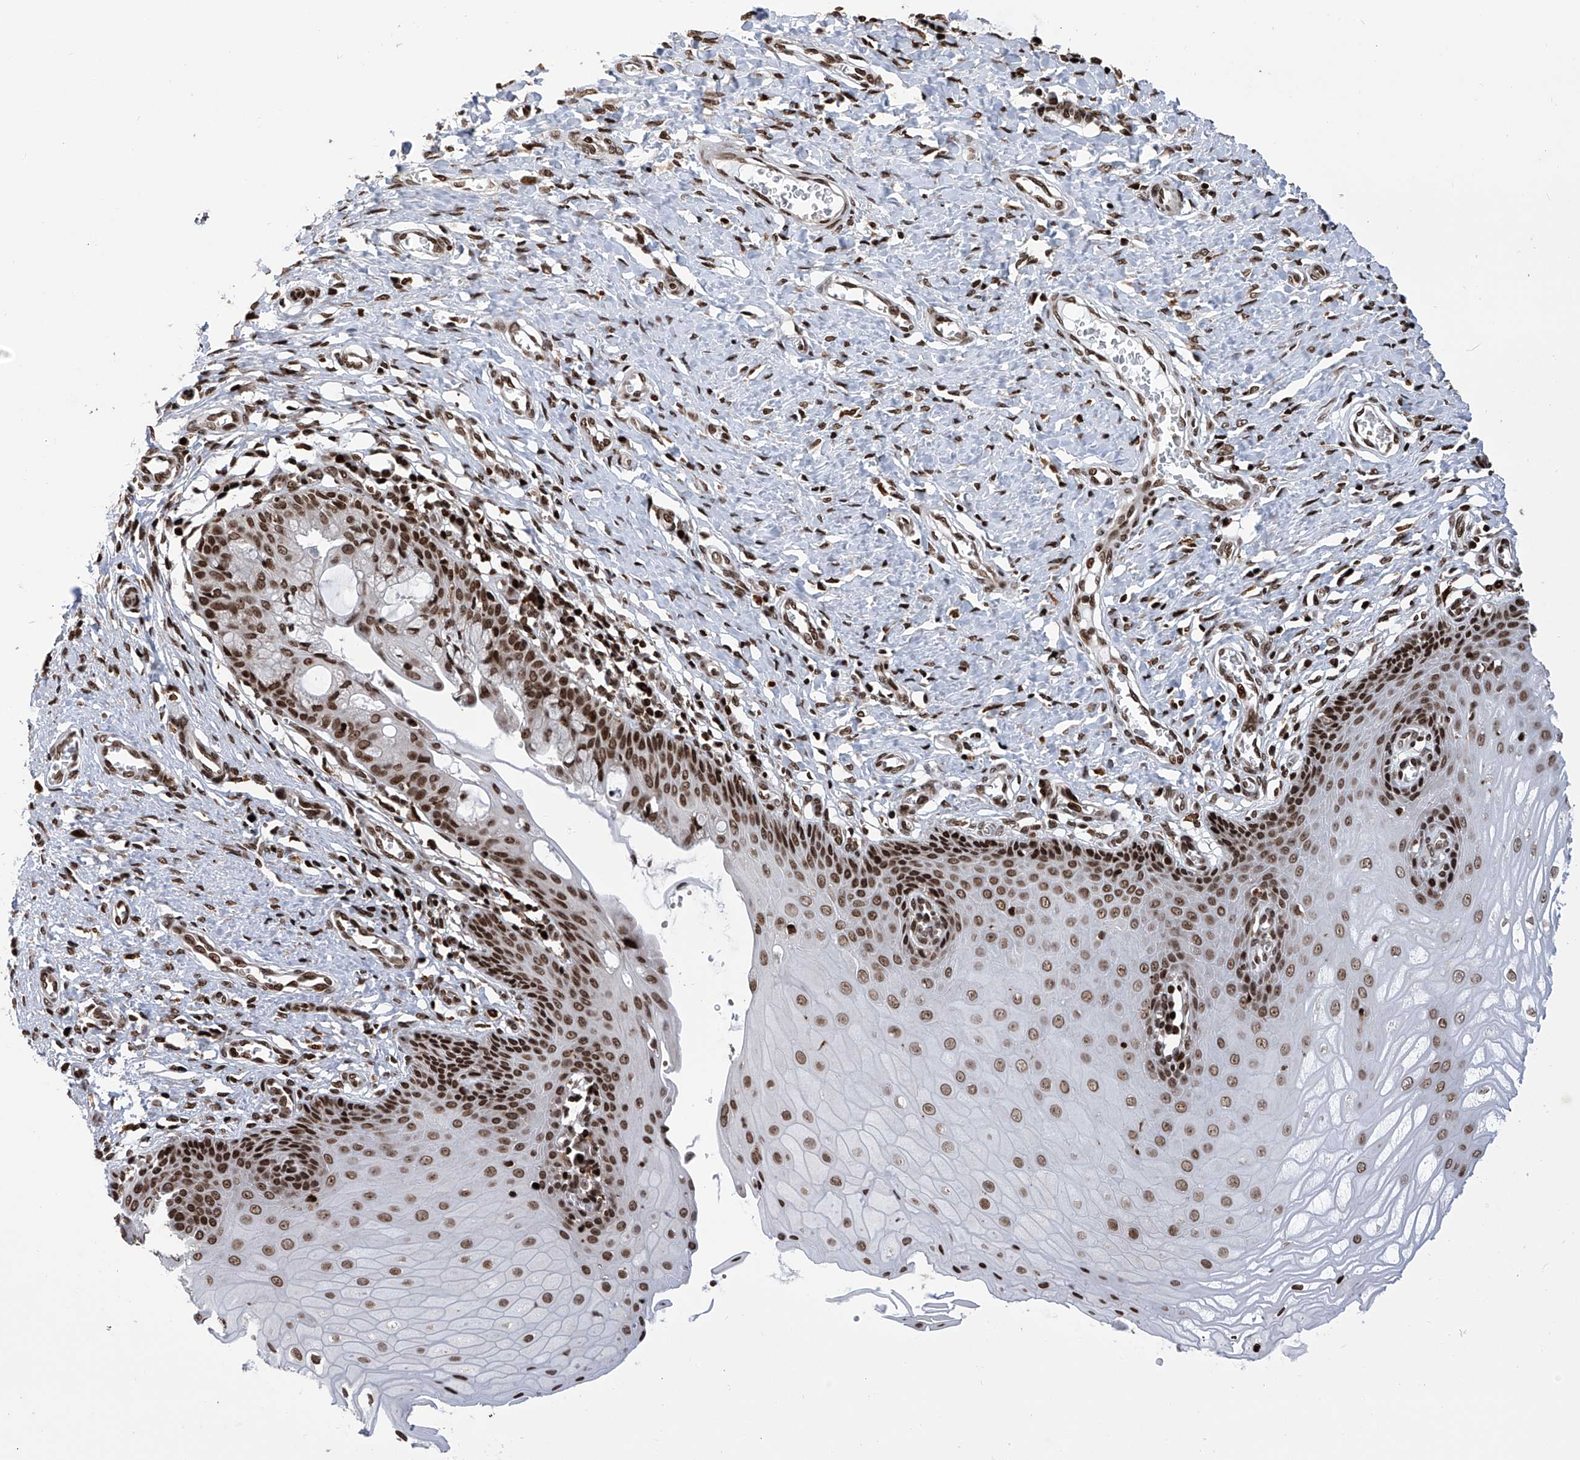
{"staining": {"intensity": "strong", "quantity": ">75%", "location": "nuclear"}, "tissue": "cervix", "cell_type": "Glandular cells", "image_type": "normal", "snomed": [{"axis": "morphology", "description": "Normal tissue, NOS"}, {"axis": "topography", "description": "Cervix"}], "caption": "Glandular cells demonstrate high levels of strong nuclear positivity in about >75% of cells in benign cervix. Using DAB (brown) and hematoxylin (blue) stains, captured at high magnification using brightfield microscopy.", "gene": "PAK1IP1", "patient": {"sex": "female", "age": 55}}